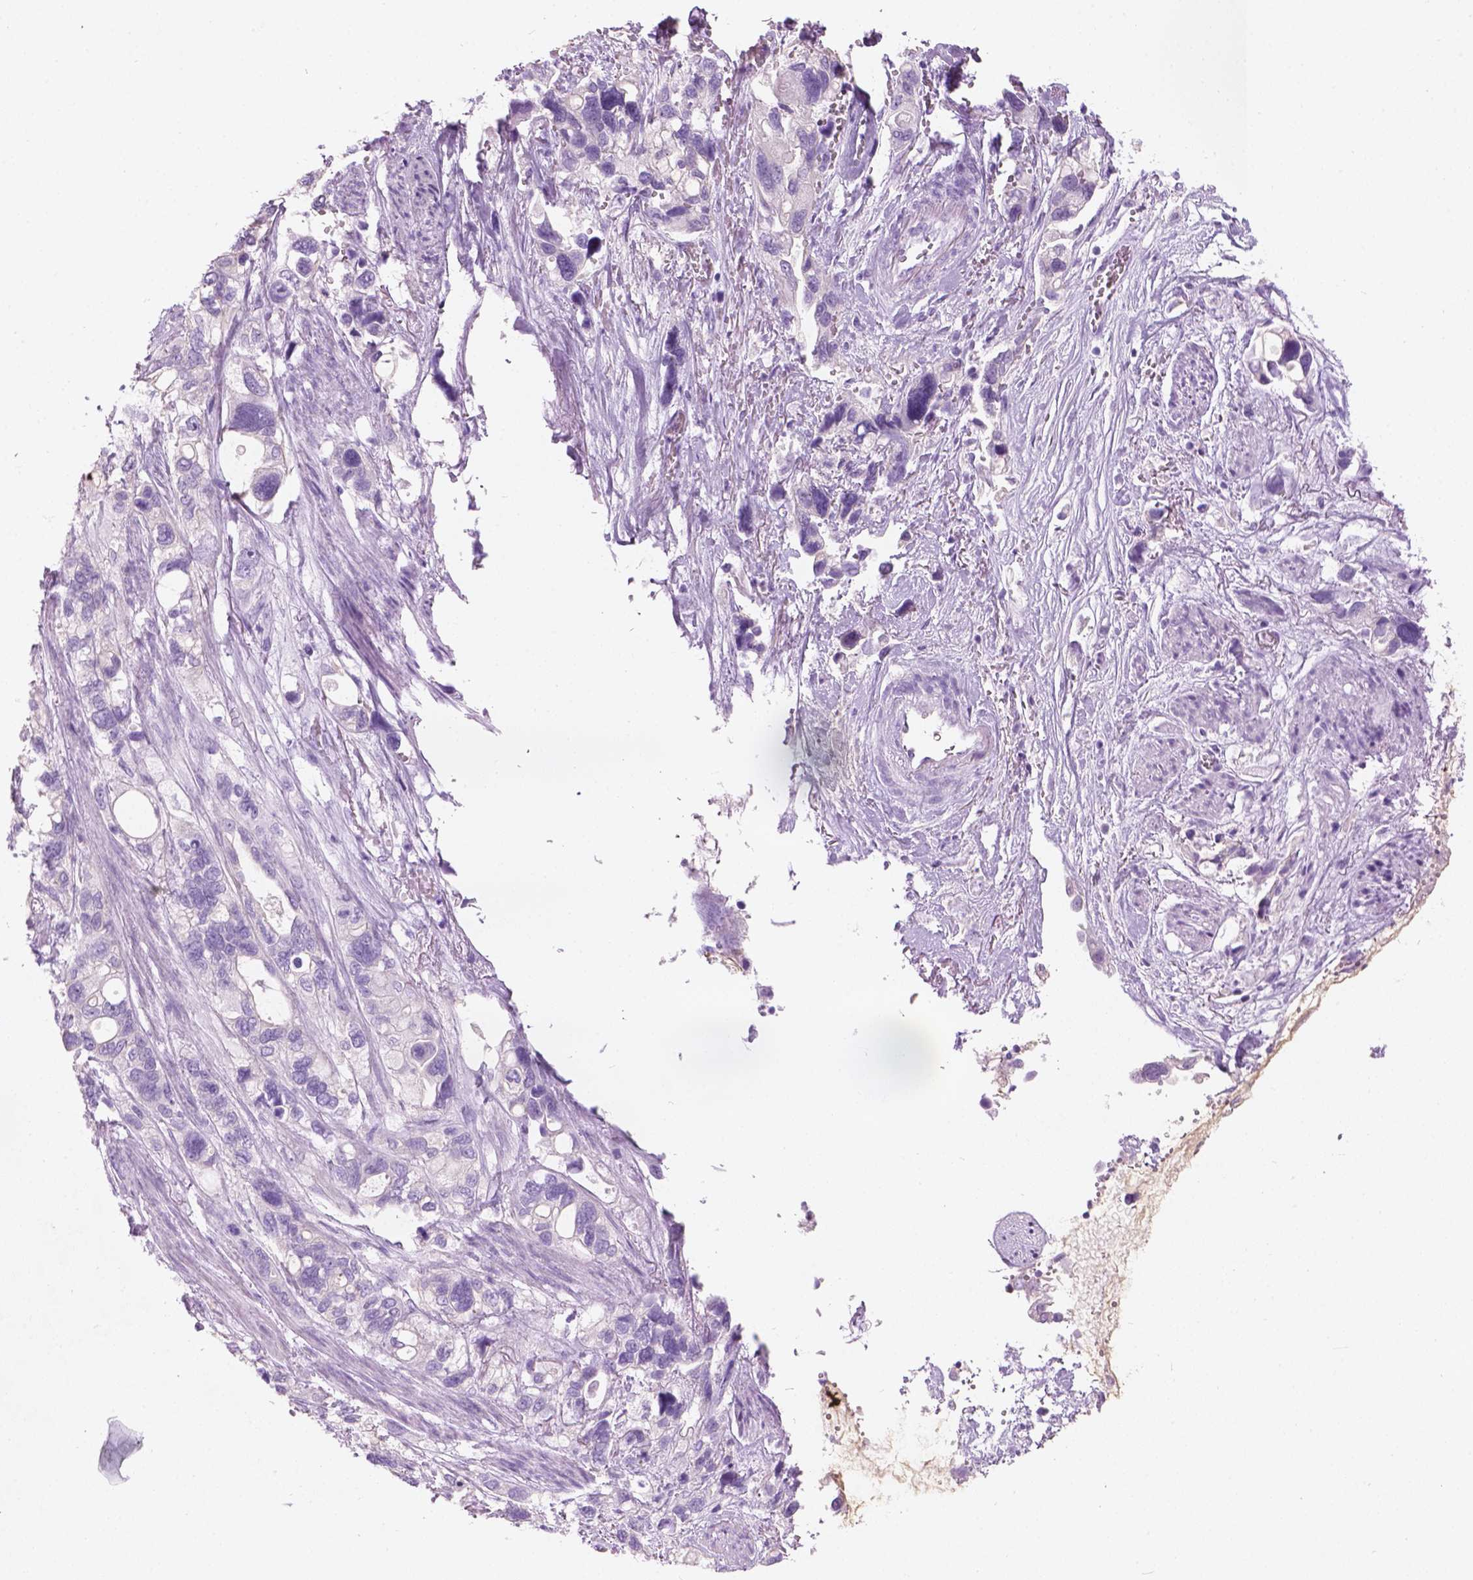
{"staining": {"intensity": "negative", "quantity": "none", "location": "none"}, "tissue": "stomach cancer", "cell_type": "Tumor cells", "image_type": "cancer", "snomed": [{"axis": "morphology", "description": "Adenocarcinoma, NOS"}, {"axis": "topography", "description": "Stomach, upper"}], "caption": "Image shows no significant protein positivity in tumor cells of stomach cancer.", "gene": "TTC29", "patient": {"sex": "female", "age": 81}}